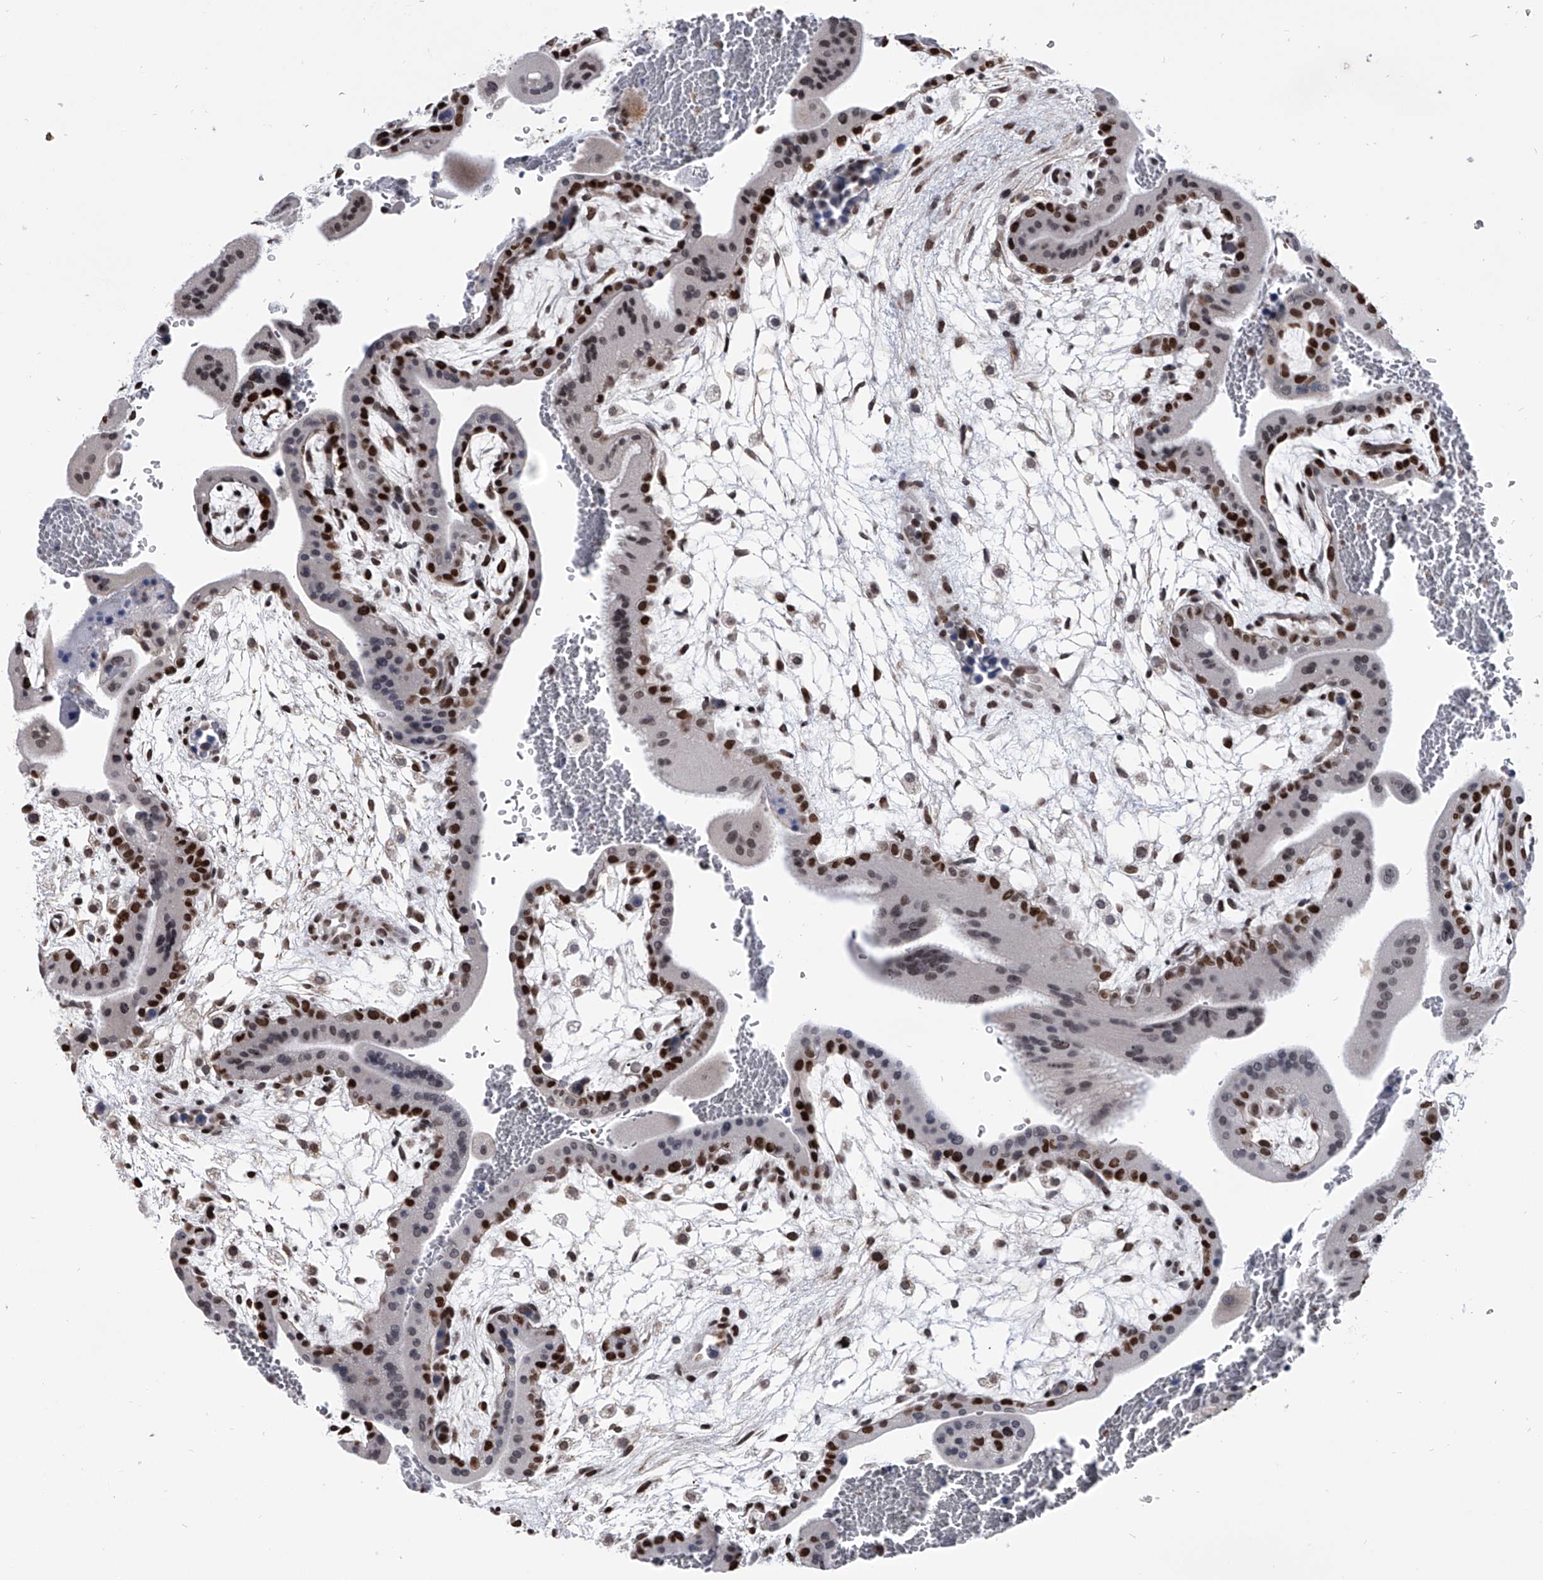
{"staining": {"intensity": "strong", "quantity": "25%-75%", "location": "nuclear"}, "tissue": "placenta", "cell_type": "Trophoblastic cells", "image_type": "normal", "snomed": [{"axis": "morphology", "description": "Normal tissue, NOS"}, {"axis": "topography", "description": "Placenta"}], "caption": "Human placenta stained with a brown dye shows strong nuclear positive expression in approximately 25%-75% of trophoblastic cells.", "gene": "SIM2", "patient": {"sex": "female", "age": 35}}